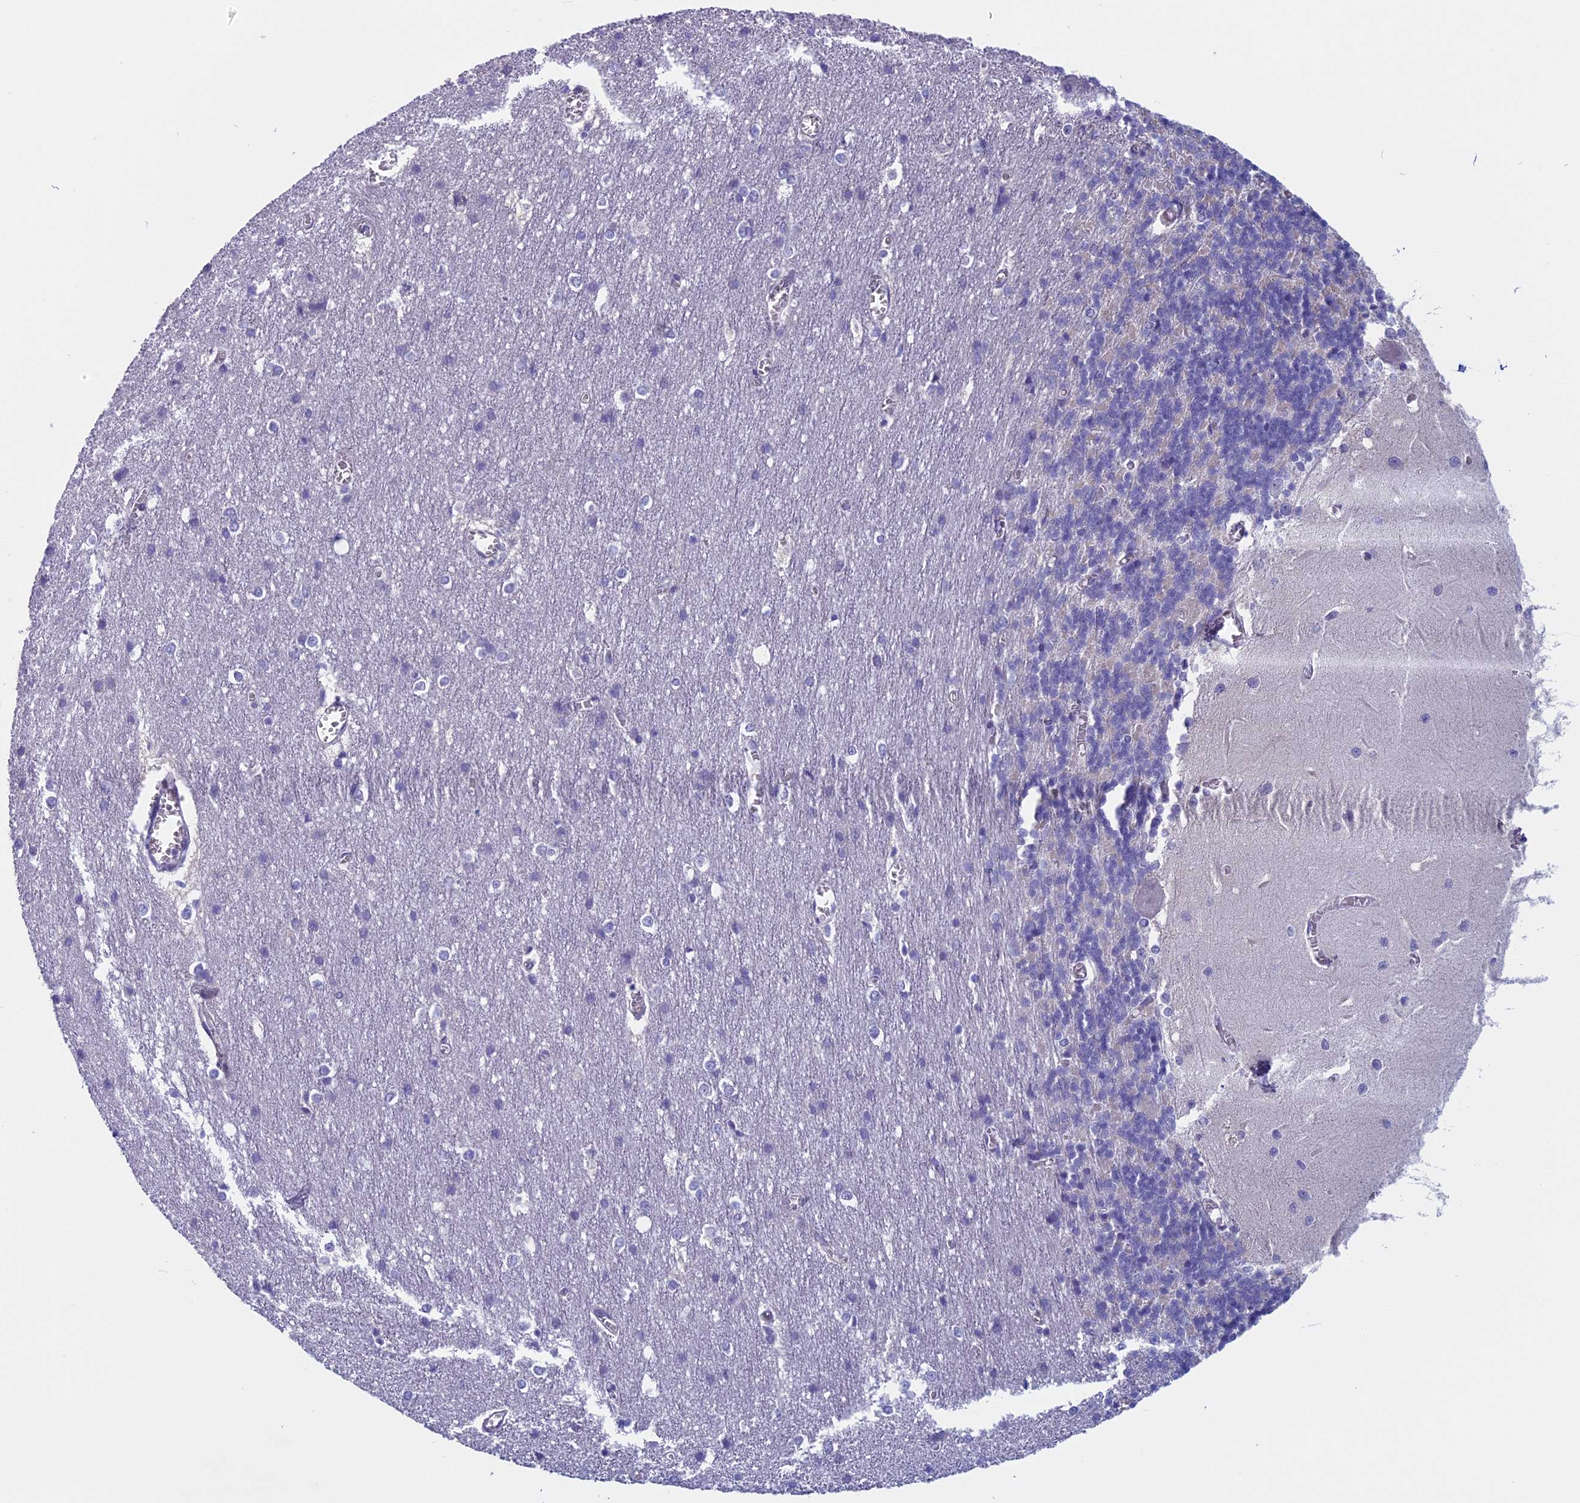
{"staining": {"intensity": "negative", "quantity": "none", "location": "none"}, "tissue": "cerebellum", "cell_type": "Cells in granular layer", "image_type": "normal", "snomed": [{"axis": "morphology", "description": "Normal tissue, NOS"}, {"axis": "topography", "description": "Cerebellum"}], "caption": "Immunohistochemistry of benign human cerebellum exhibits no expression in cells in granular layer.", "gene": "CNOT6L", "patient": {"sex": "male", "age": 37}}